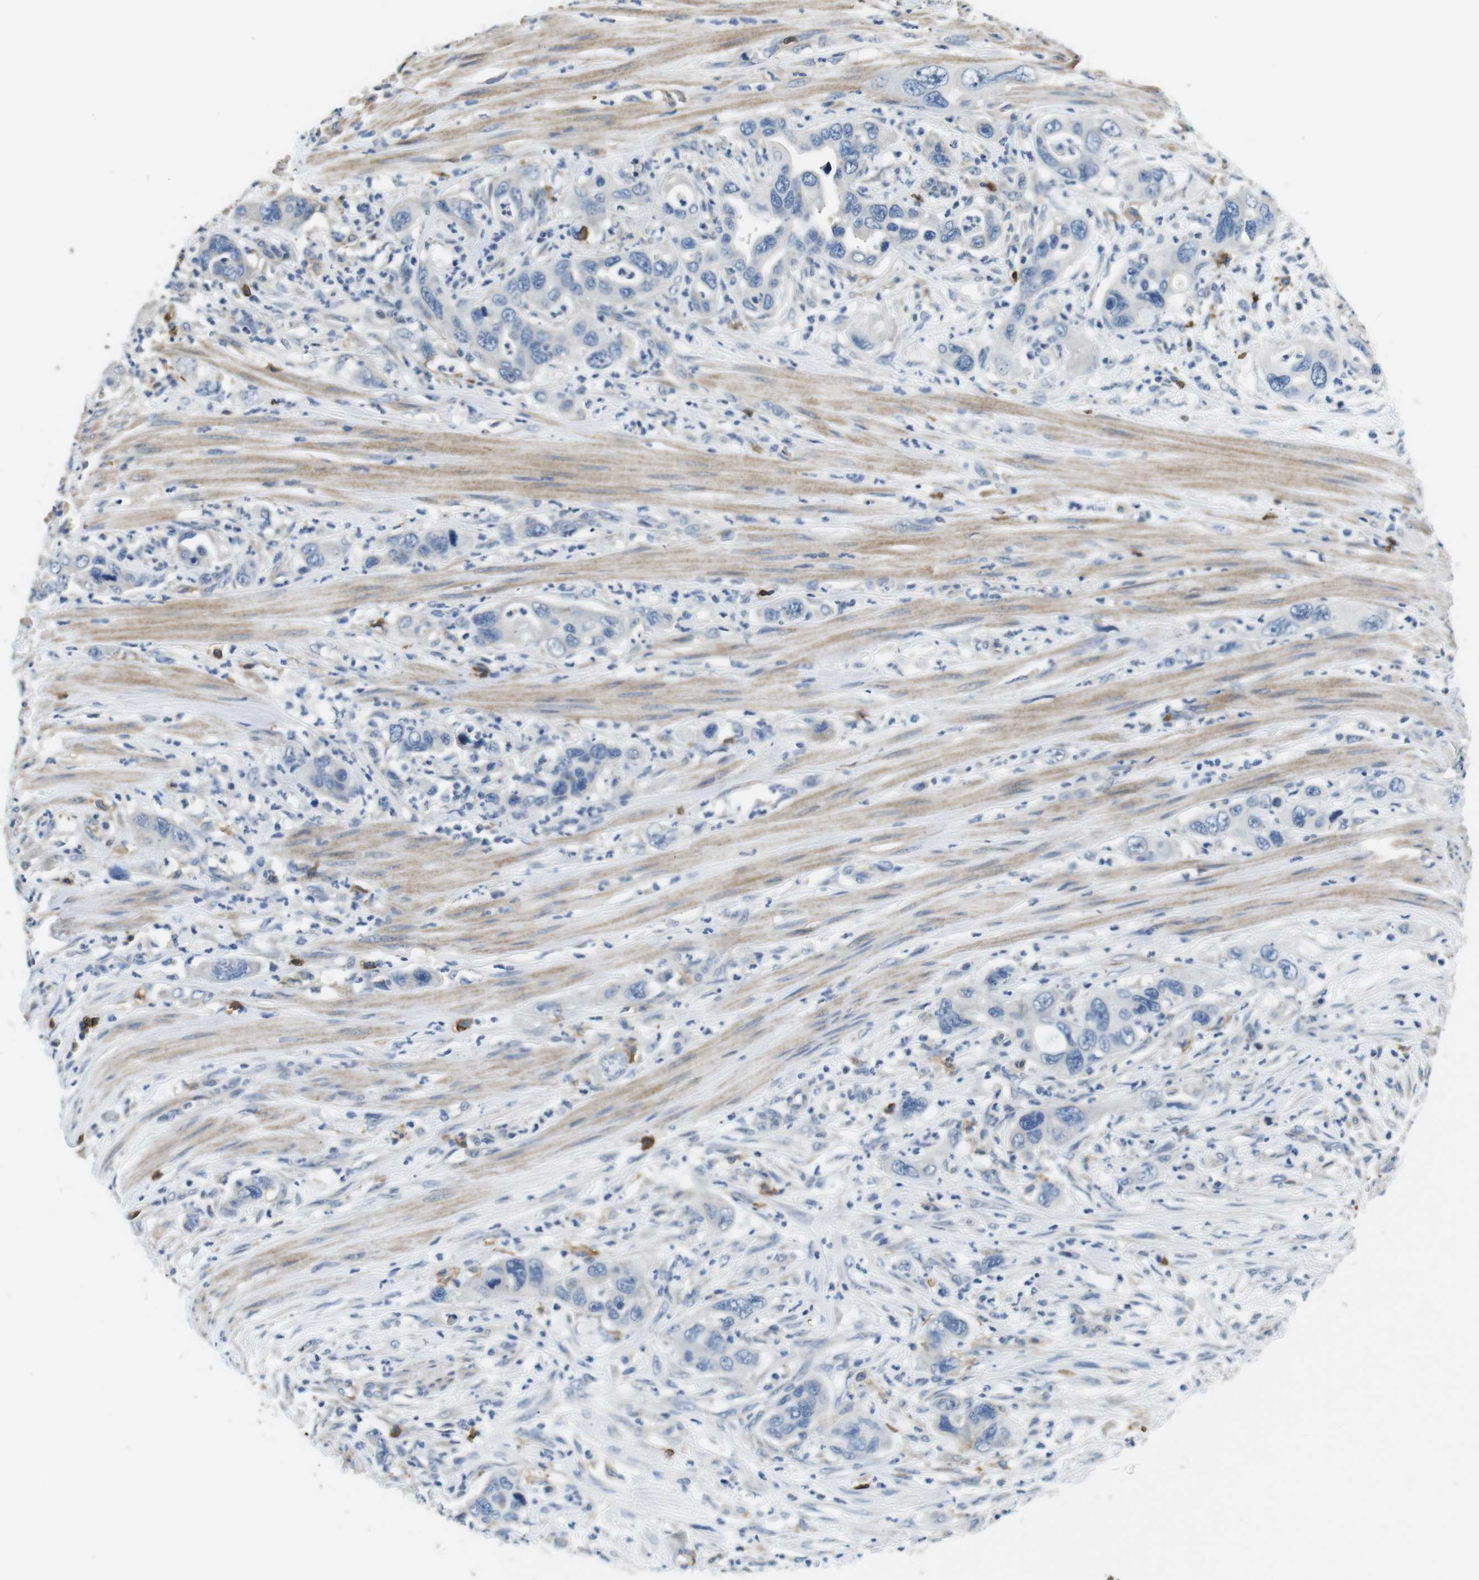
{"staining": {"intensity": "negative", "quantity": "none", "location": "none"}, "tissue": "pancreatic cancer", "cell_type": "Tumor cells", "image_type": "cancer", "snomed": [{"axis": "morphology", "description": "Adenocarcinoma, NOS"}, {"axis": "topography", "description": "Pancreas"}], "caption": "The IHC photomicrograph has no significant staining in tumor cells of adenocarcinoma (pancreatic) tissue.", "gene": "CD6", "patient": {"sex": "female", "age": 71}}